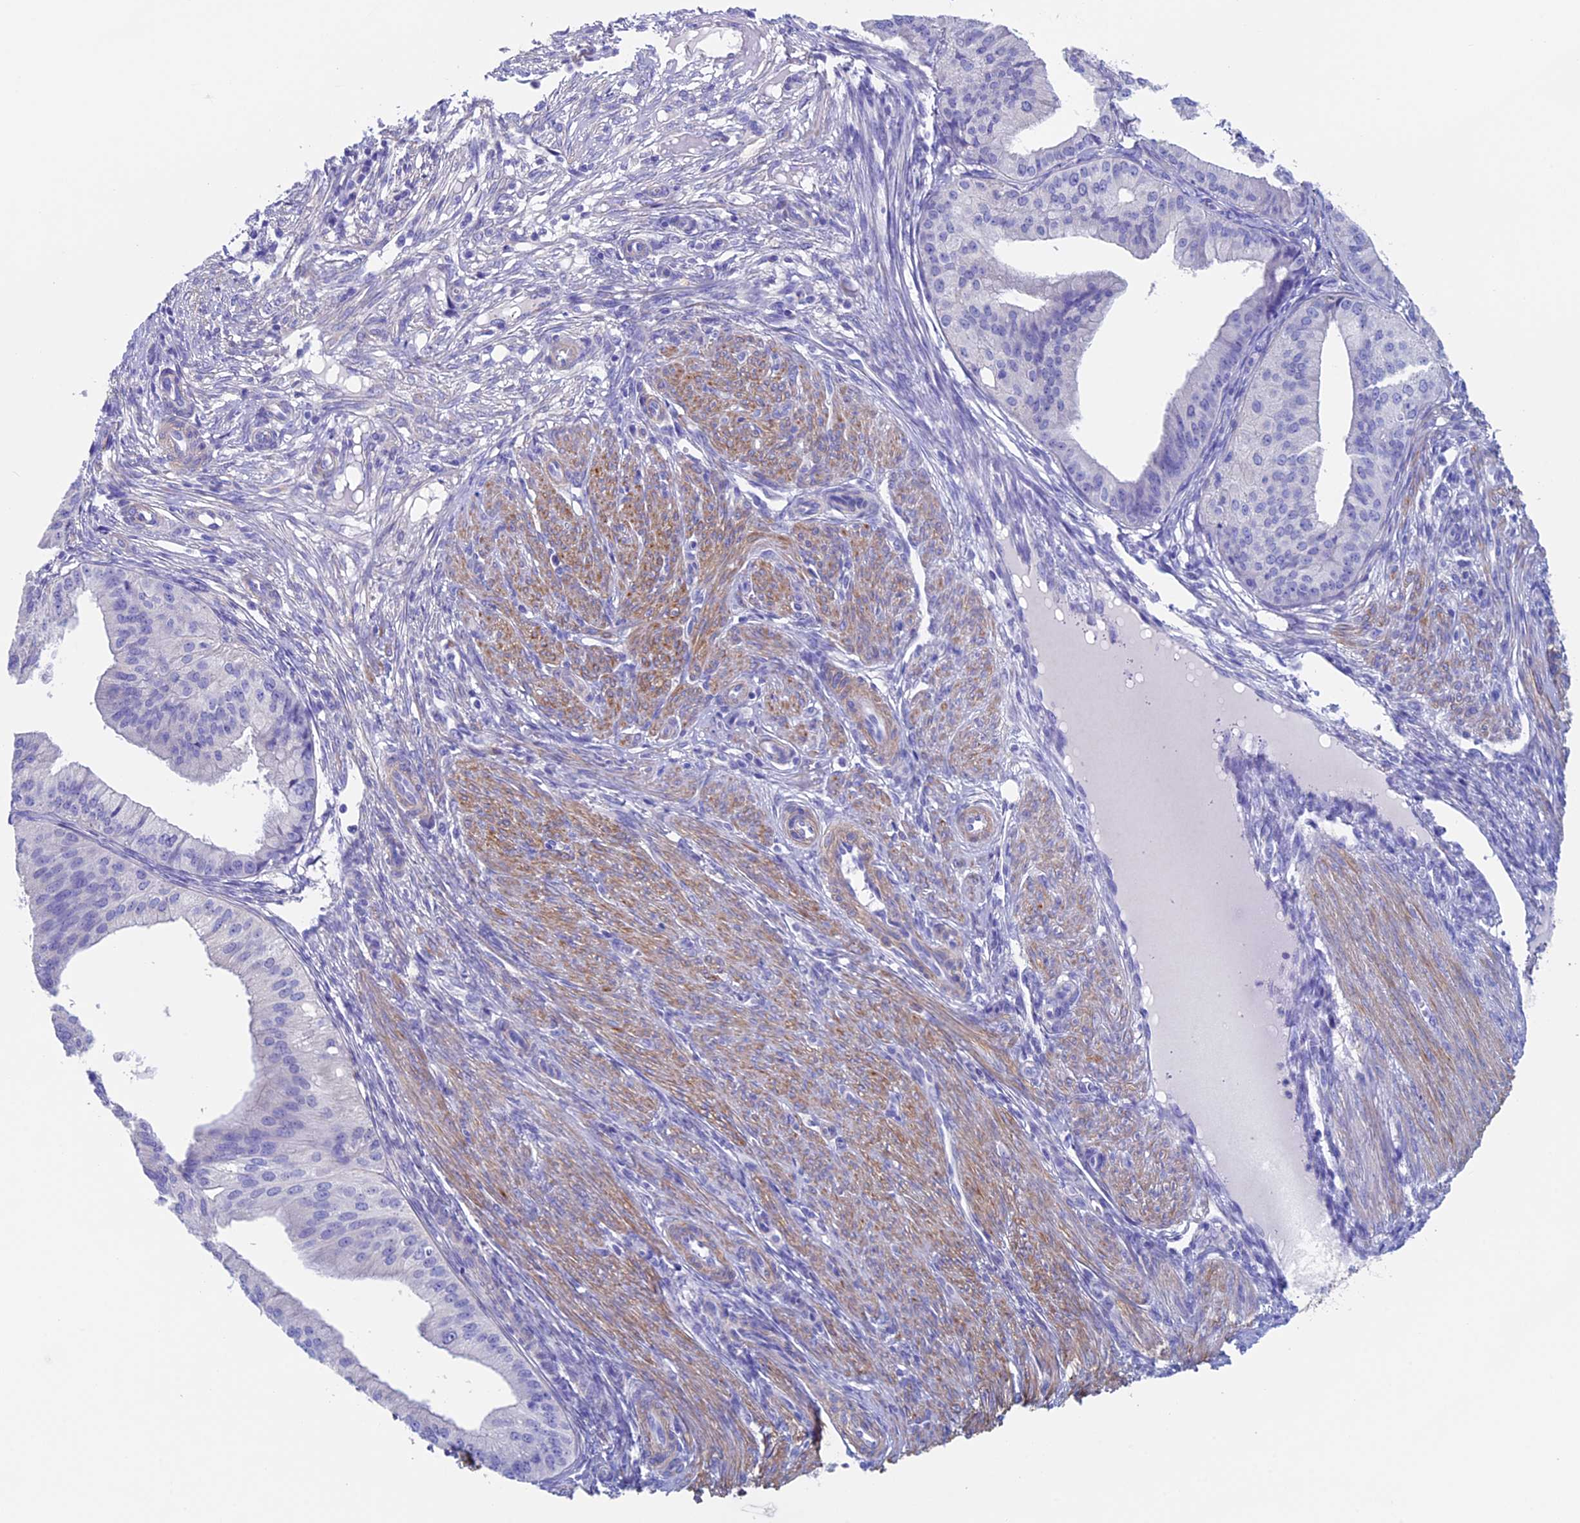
{"staining": {"intensity": "negative", "quantity": "none", "location": "none"}, "tissue": "endometrial cancer", "cell_type": "Tumor cells", "image_type": "cancer", "snomed": [{"axis": "morphology", "description": "Adenocarcinoma, NOS"}, {"axis": "topography", "description": "Endometrium"}], "caption": "Immunohistochemical staining of adenocarcinoma (endometrial) demonstrates no significant staining in tumor cells.", "gene": "ADH7", "patient": {"sex": "female", "age": 50}}